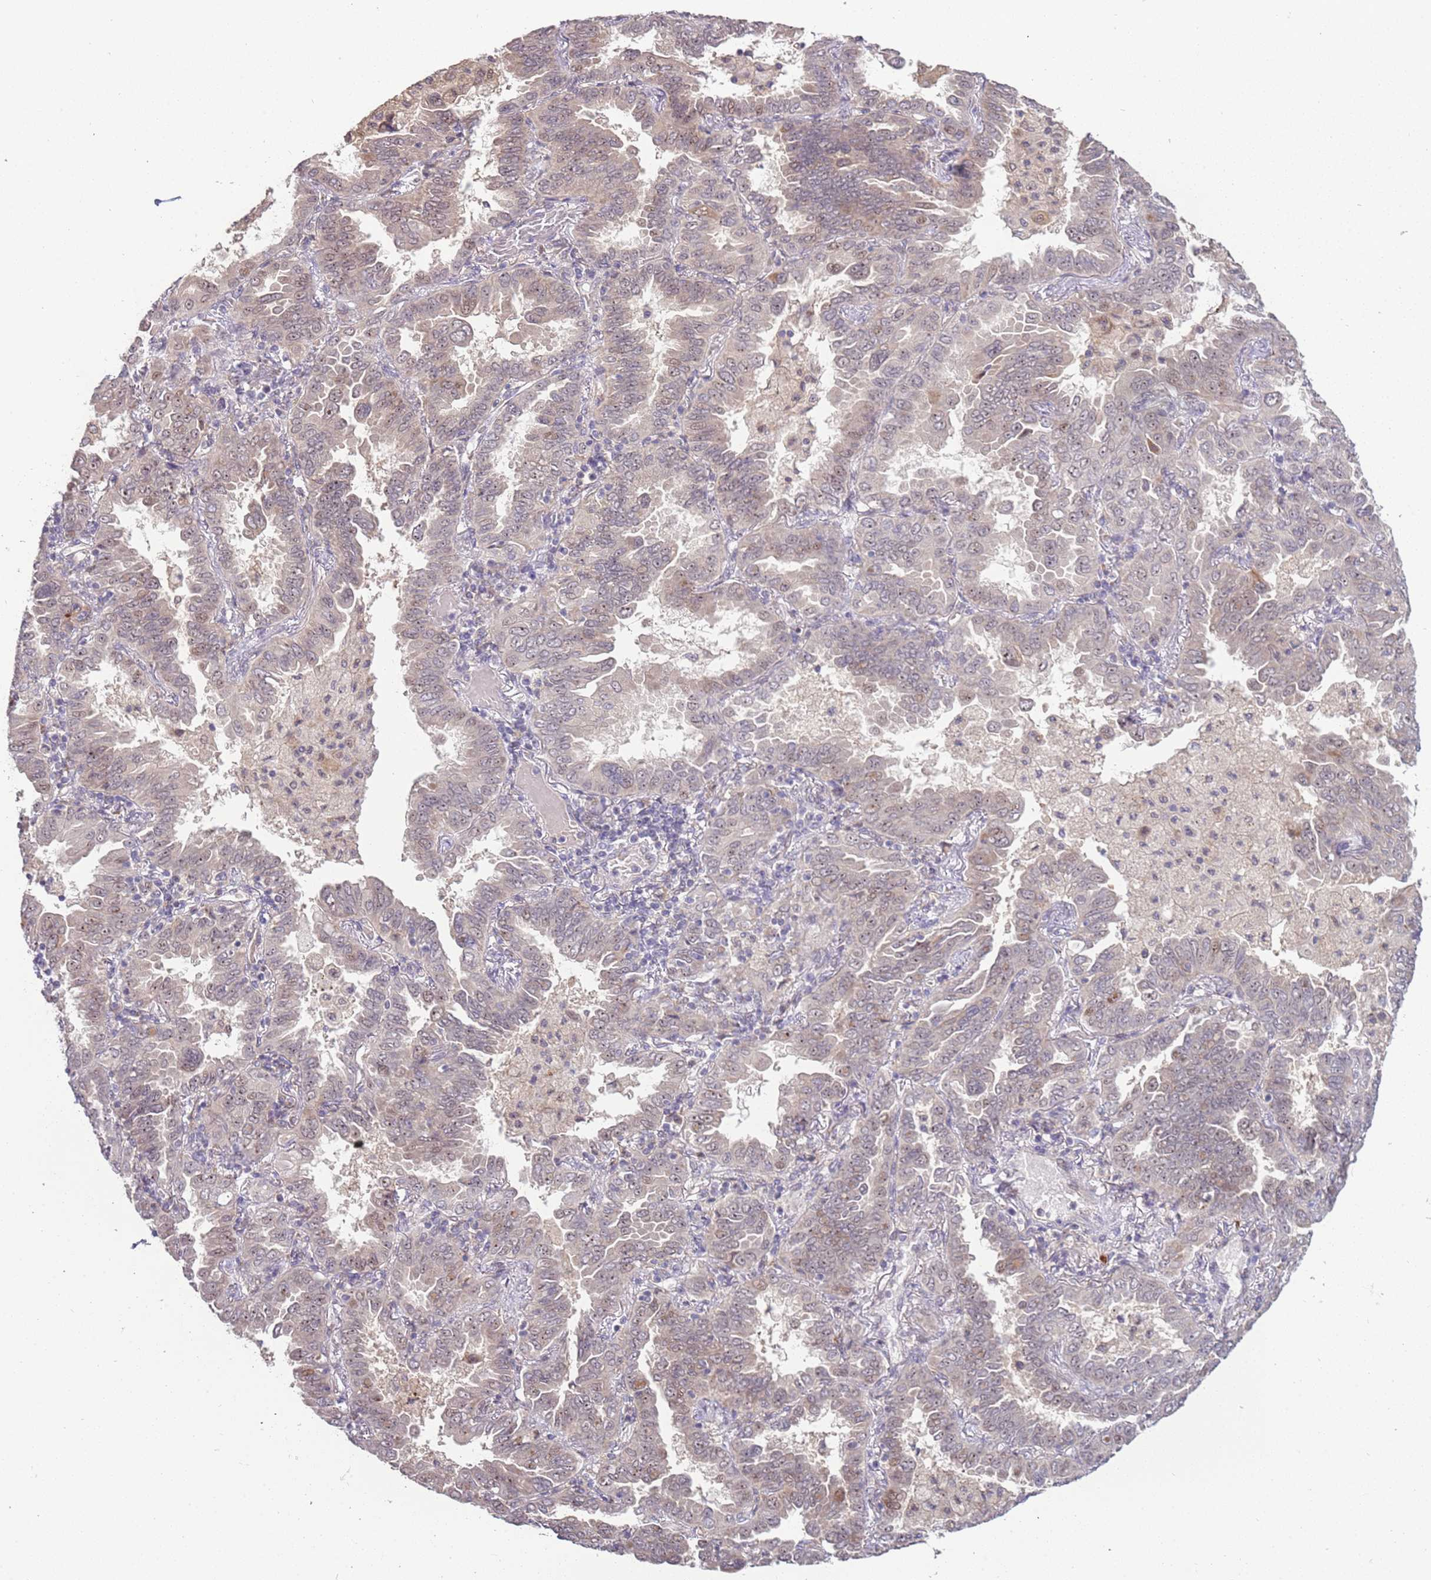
{"staining": {"intensity": "weak", "quantity": "25%-75%", "location": "cytoplasmic/membranous,nuclear"}, "tissue": "lung cancer", "cell_type": "Tumor cells", "image_type": "cancer", "snomed": [{"axis": "morphology", "description": "Adenocarcinoma, NOS"}, {"axis": "topography", "description": "Lung"}], "caption": "Human lung cancer (adenocarcinoma) stained with a protein marker exhibits weak staining in tumor cells.", "gene": "UCMA", "patient": {"sex": "male", "age": 64}}